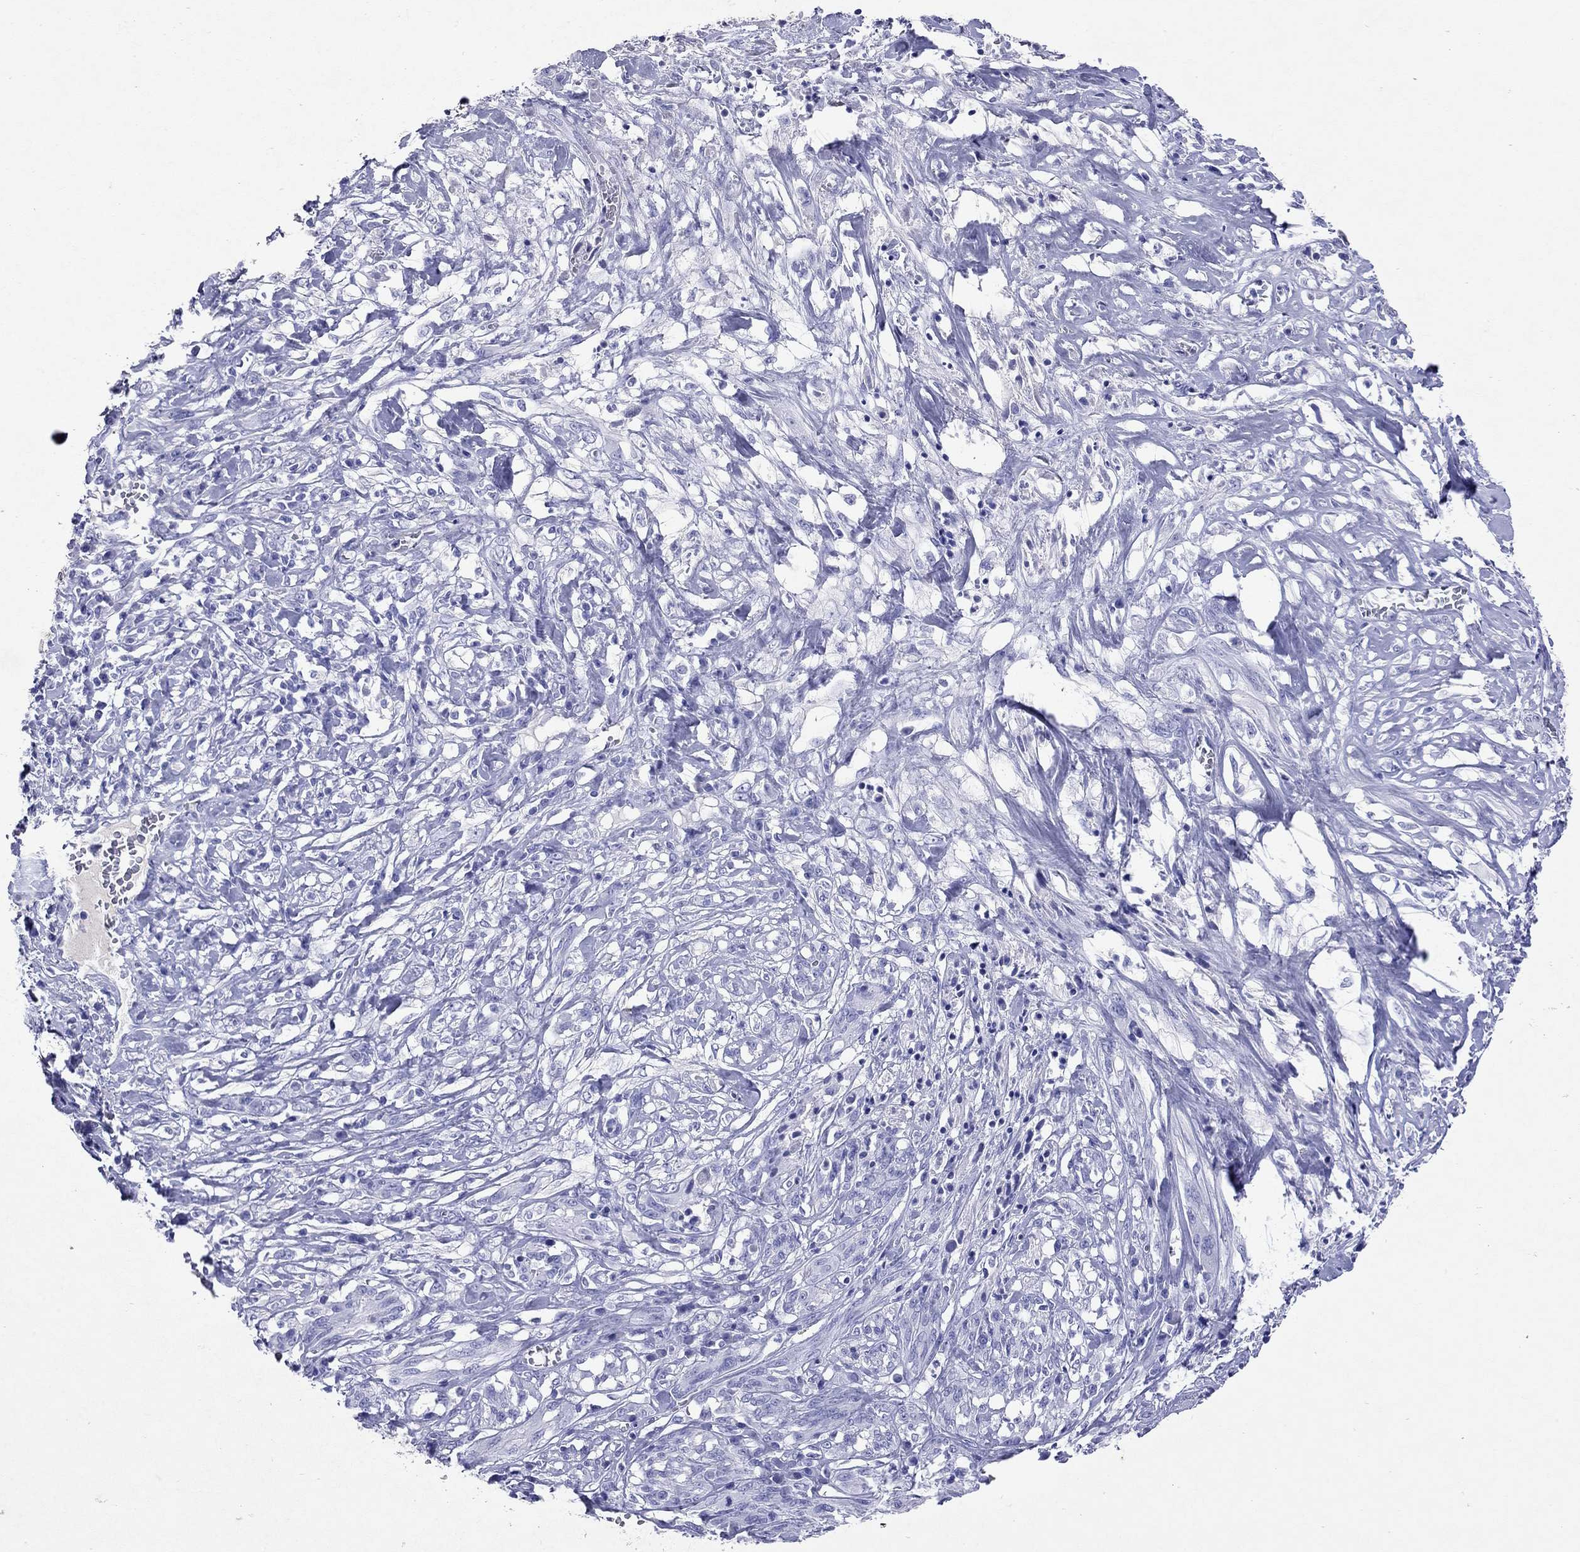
{"staining": {"intensity": "negative", "quantity": "none", "location": "none"}, "tissue": "melanoma", "cell_type": "Tumor cells", "image_type": "cancer", "snomed": [{"axis": "morphology", "description": "Malignant melanoma, NOS"}, {"axis": "topography", "description": "Skin"}], "caption": "IHC photomicrograph of neoplastic tissue: malignant melanoma stained with DAB (3,3'-diaminobenzidine) shows no significant protein staining in tumor cells.", "gene": "ARMC12", "patient": {"sex": "female", "age": 91}}